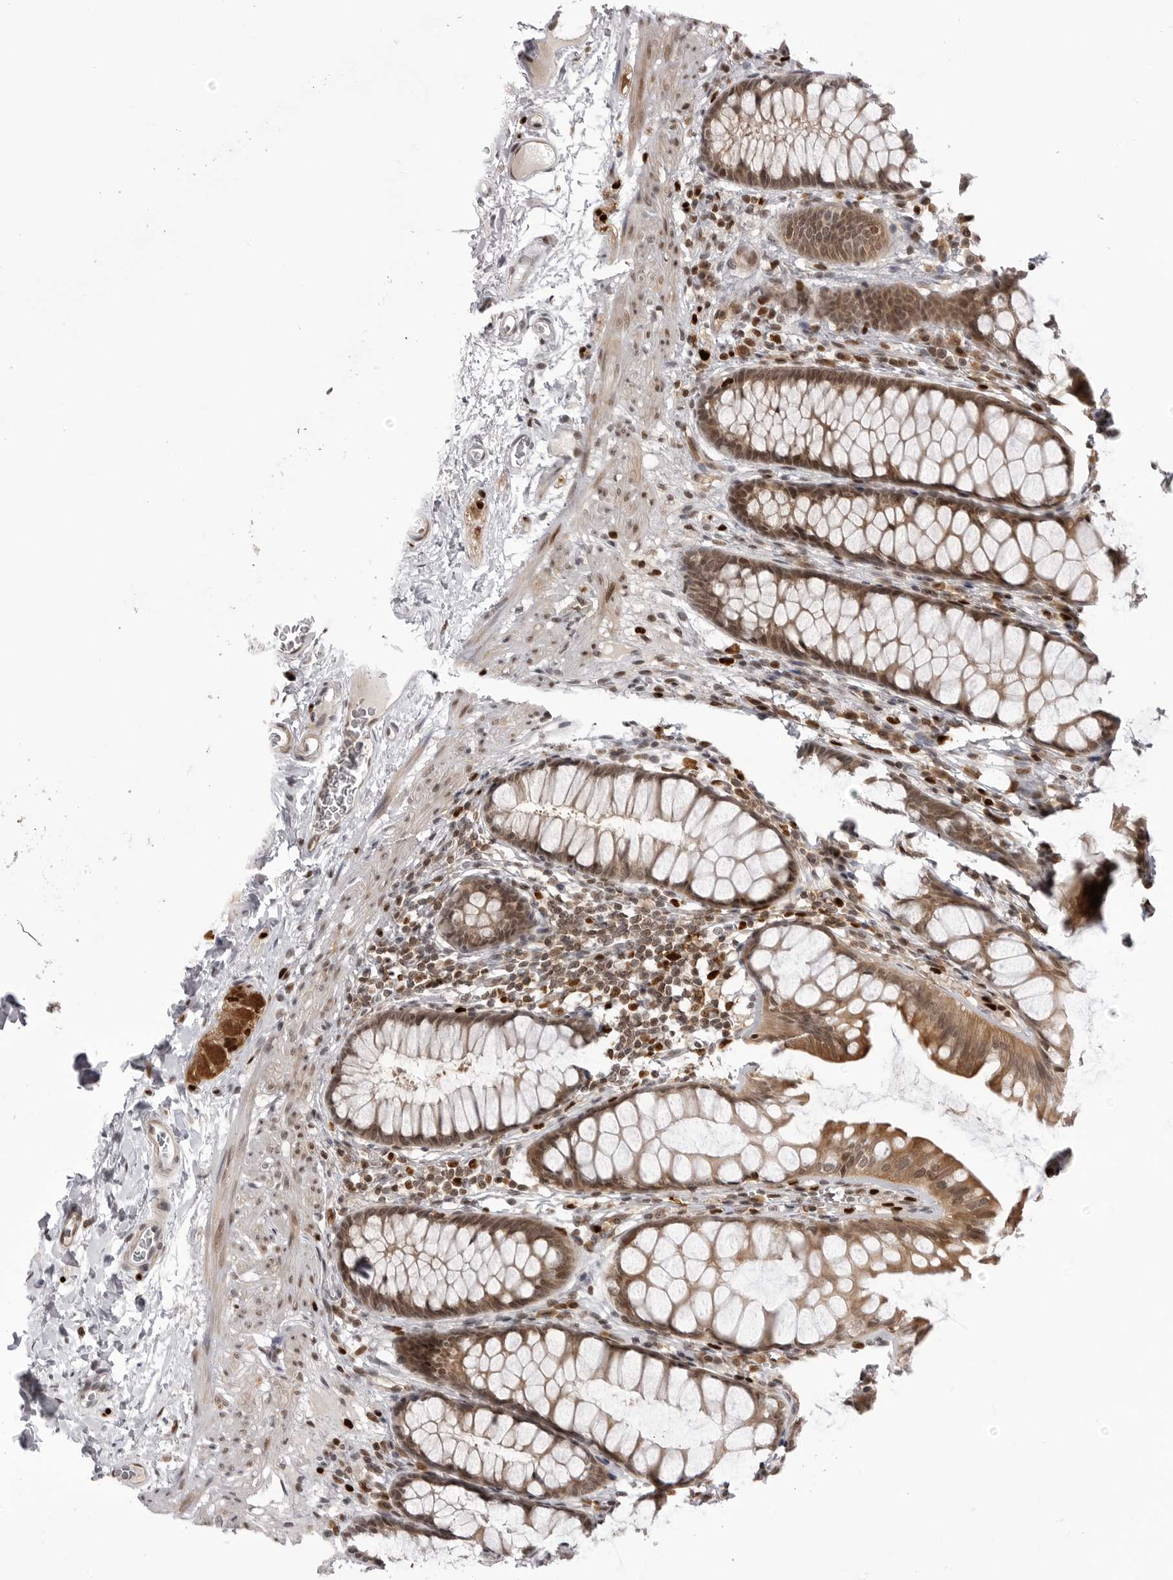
{"staining": {"intensity": "negative", "quantity": "none", "location": "none"}, "tissue": "colon", "cell_type": "Endothelial cells", "image_type": "normal", "snomed": [{"axis": "morphology", "description": "Normal tissue, NOS"}, {"axis": "topography", "description": "Colon"}], "caption": "Benign colon was stained to show a protein in brown. There is no significant staining in endothelial cells. The staining is performed using DAB brown chromogen with nuclei counter-stained in using hematoxylin.", "gene": "PTK2B", "patient": {"sex": "female", "age": 55}}